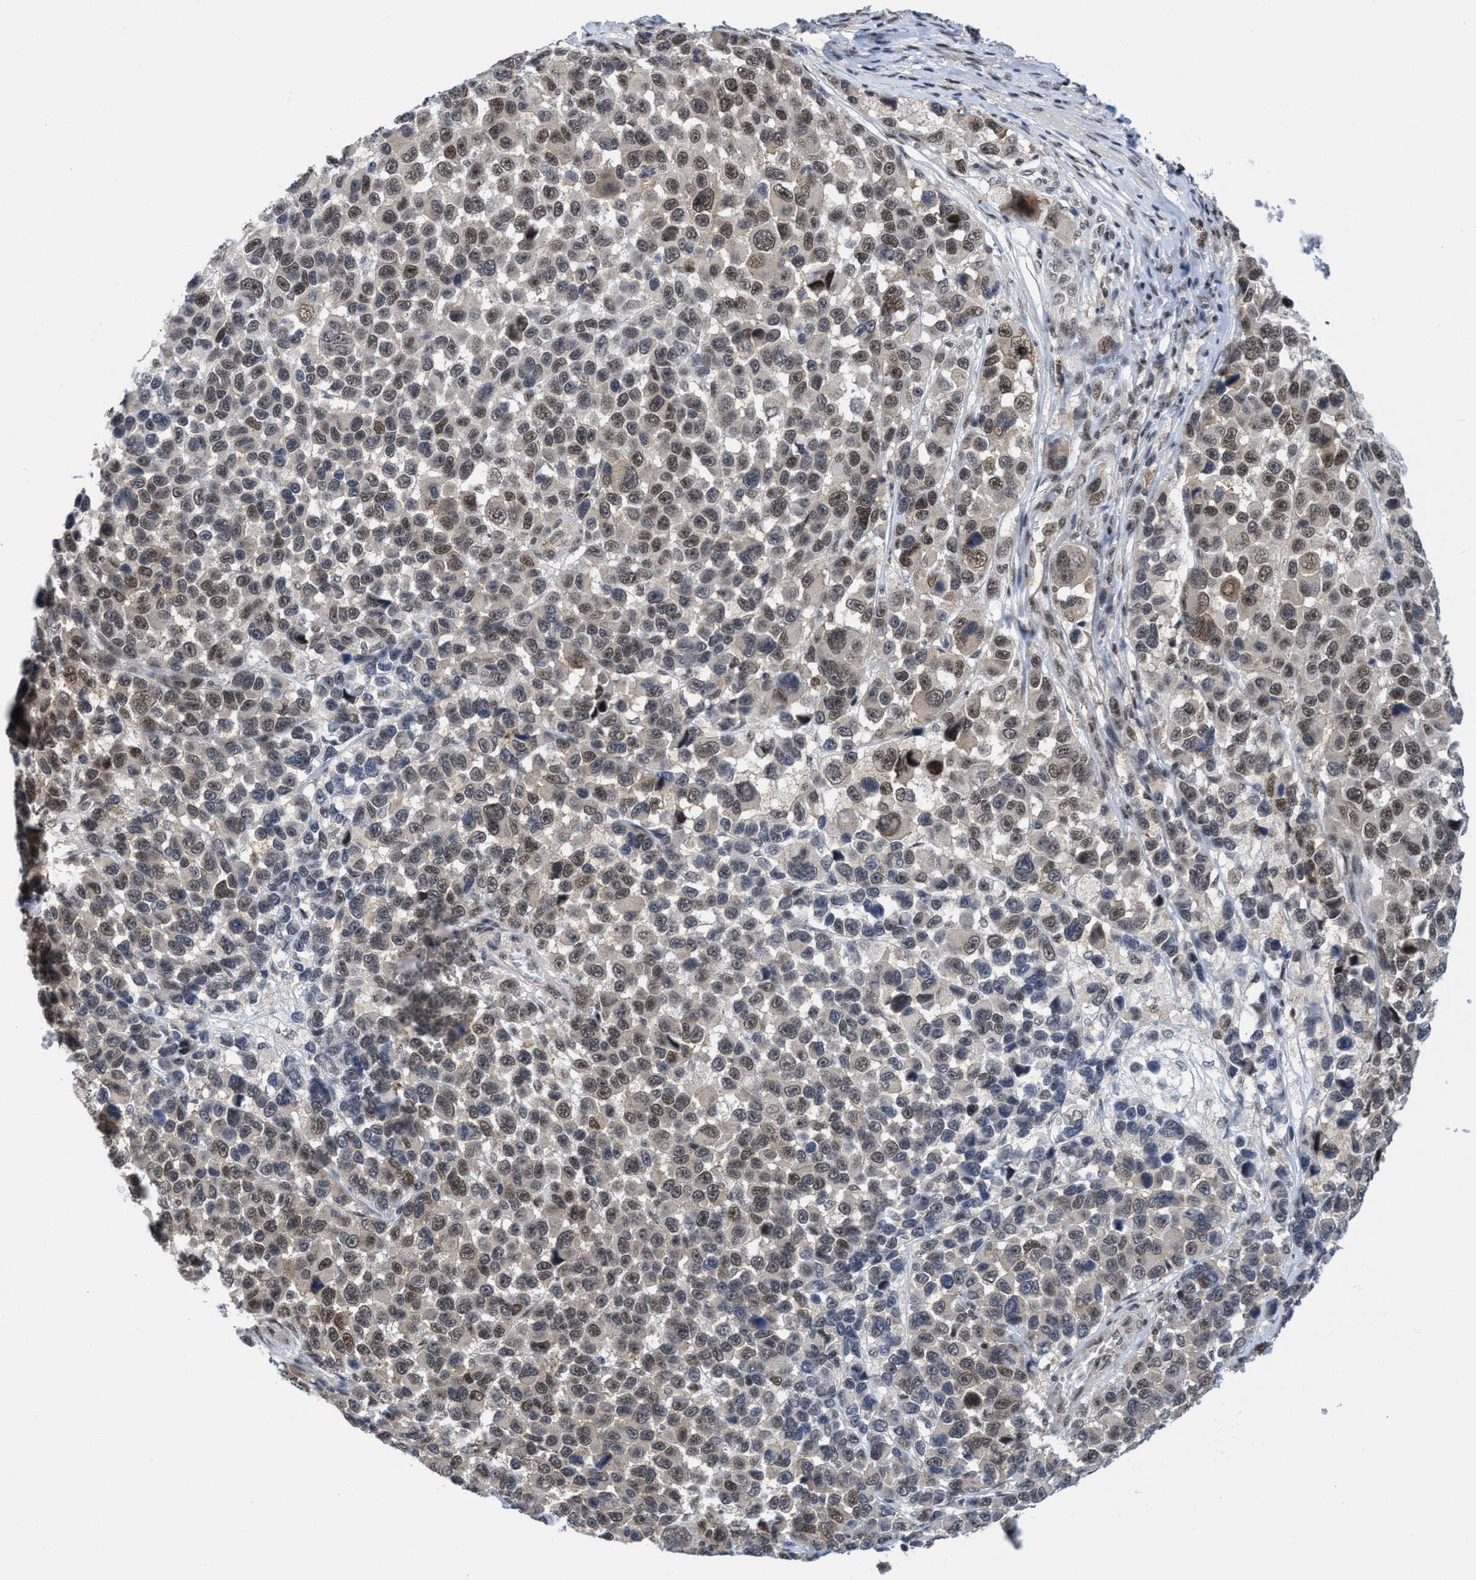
{"staining": {"intensity": "moderate", "quantity": ">75%", "location": "nuclear"}, "tissue": "melanoma", "cell_type": "Tumor cells", "image_type": "cancer", "snomed": [{"axis": "morphology", "description": "Malignant melanoma, NOS"}, {"axis": "topography", "description": "Skin"}], "caption": "Human malignant melanoma stained with a brown dye reveals moderate nuclear positive positivity in approximately >75% of tumor cells.", "gene": "C9orf78", "patient": {"sex": "male", "age": 53}}